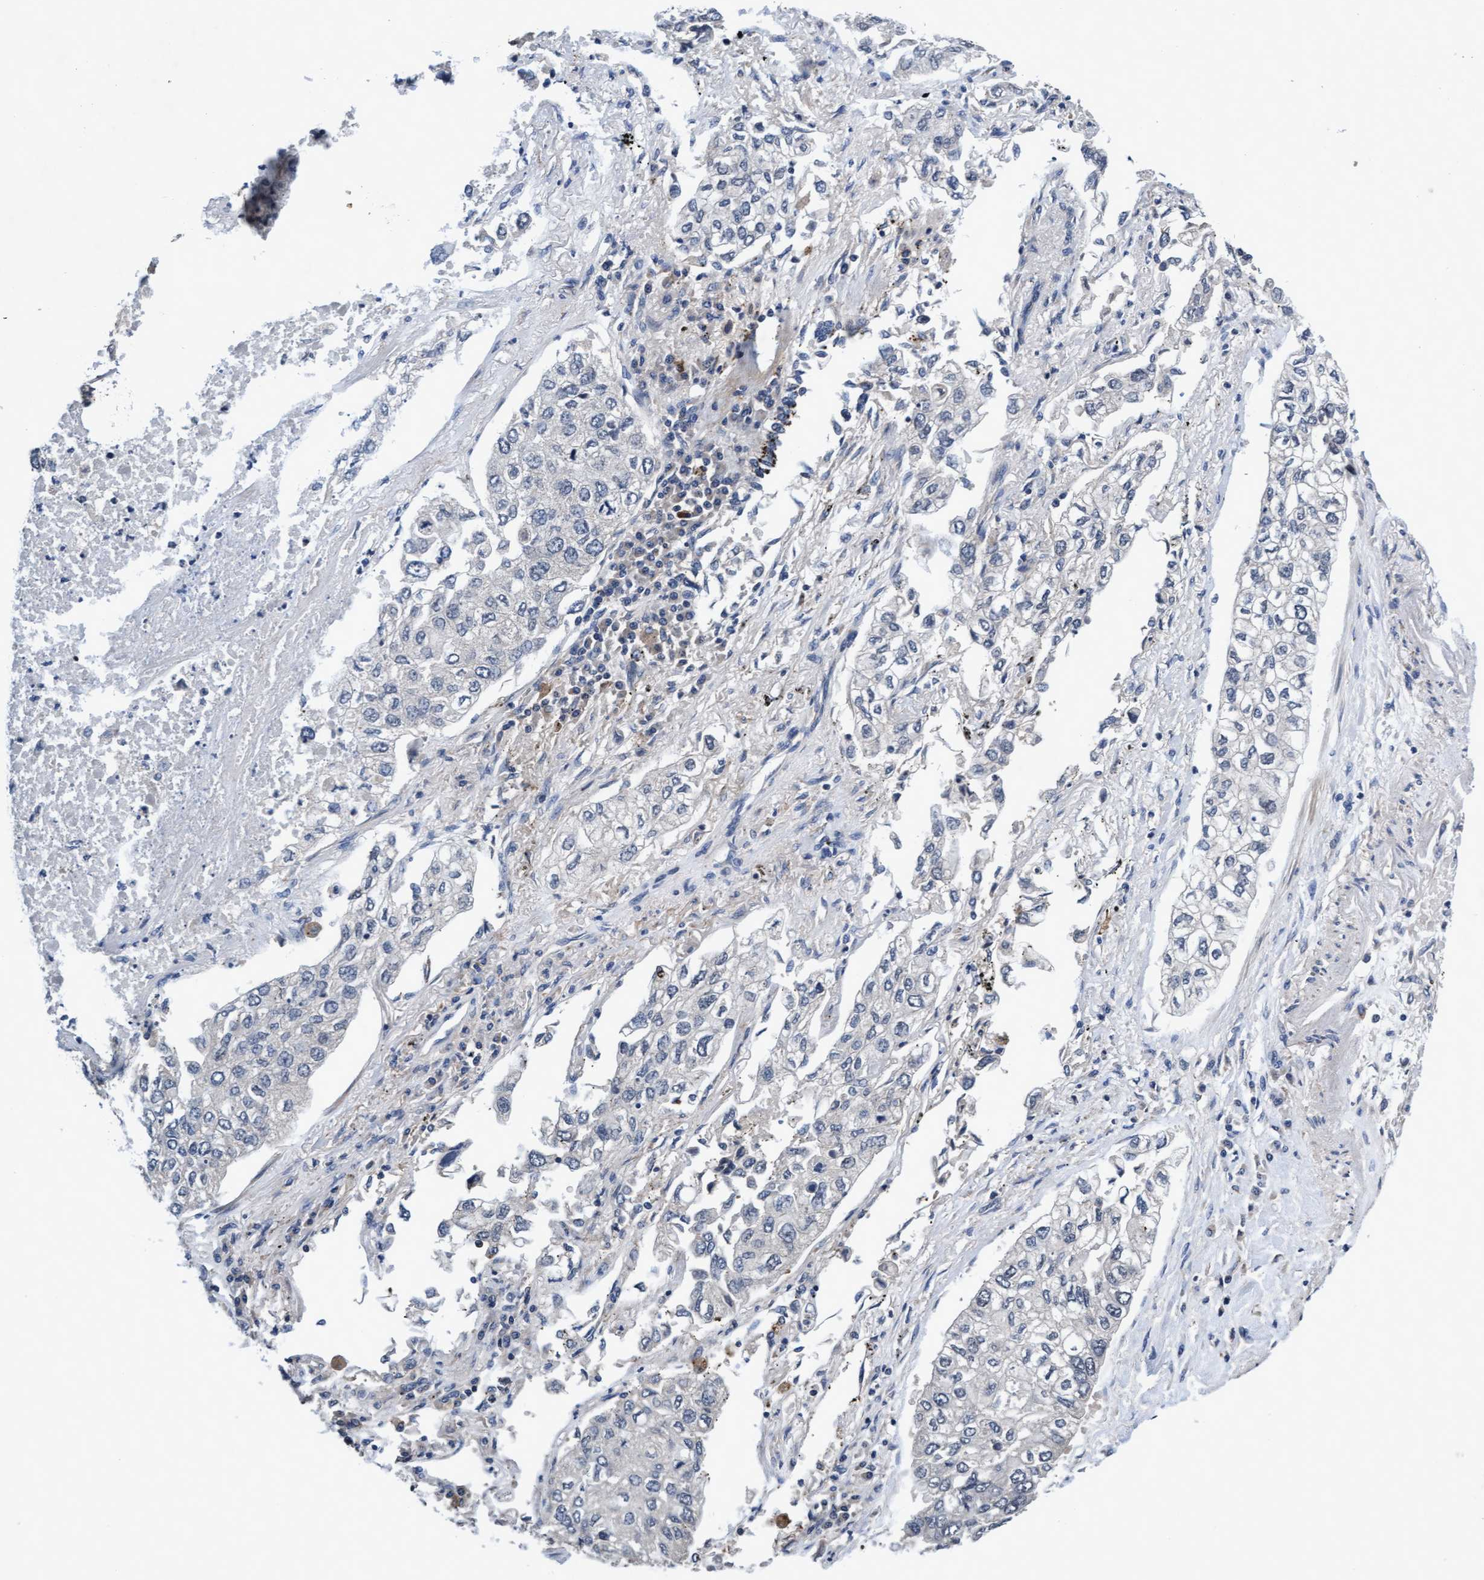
{"staining": {"intensity": "negative", "quantity": "none", "location": "none"}, "tissue": "lung cancer", "cell_type": "Tumor cells", "image_type": "cancer", "snomed": [{"axis": "morphology", "description": "Inflammation, NOS"}, {"axis": "morphology", "description": "Adenocarcinoma, NOS"}, {"axis": "topography", "description": "Lung"}], "caption": "Photomicrograph shows no protein staining in tumor cells of lung adenocarcinoma tissue.", "gene": "EFCAB13", "patient": {"sex": "male", "age": 63}}